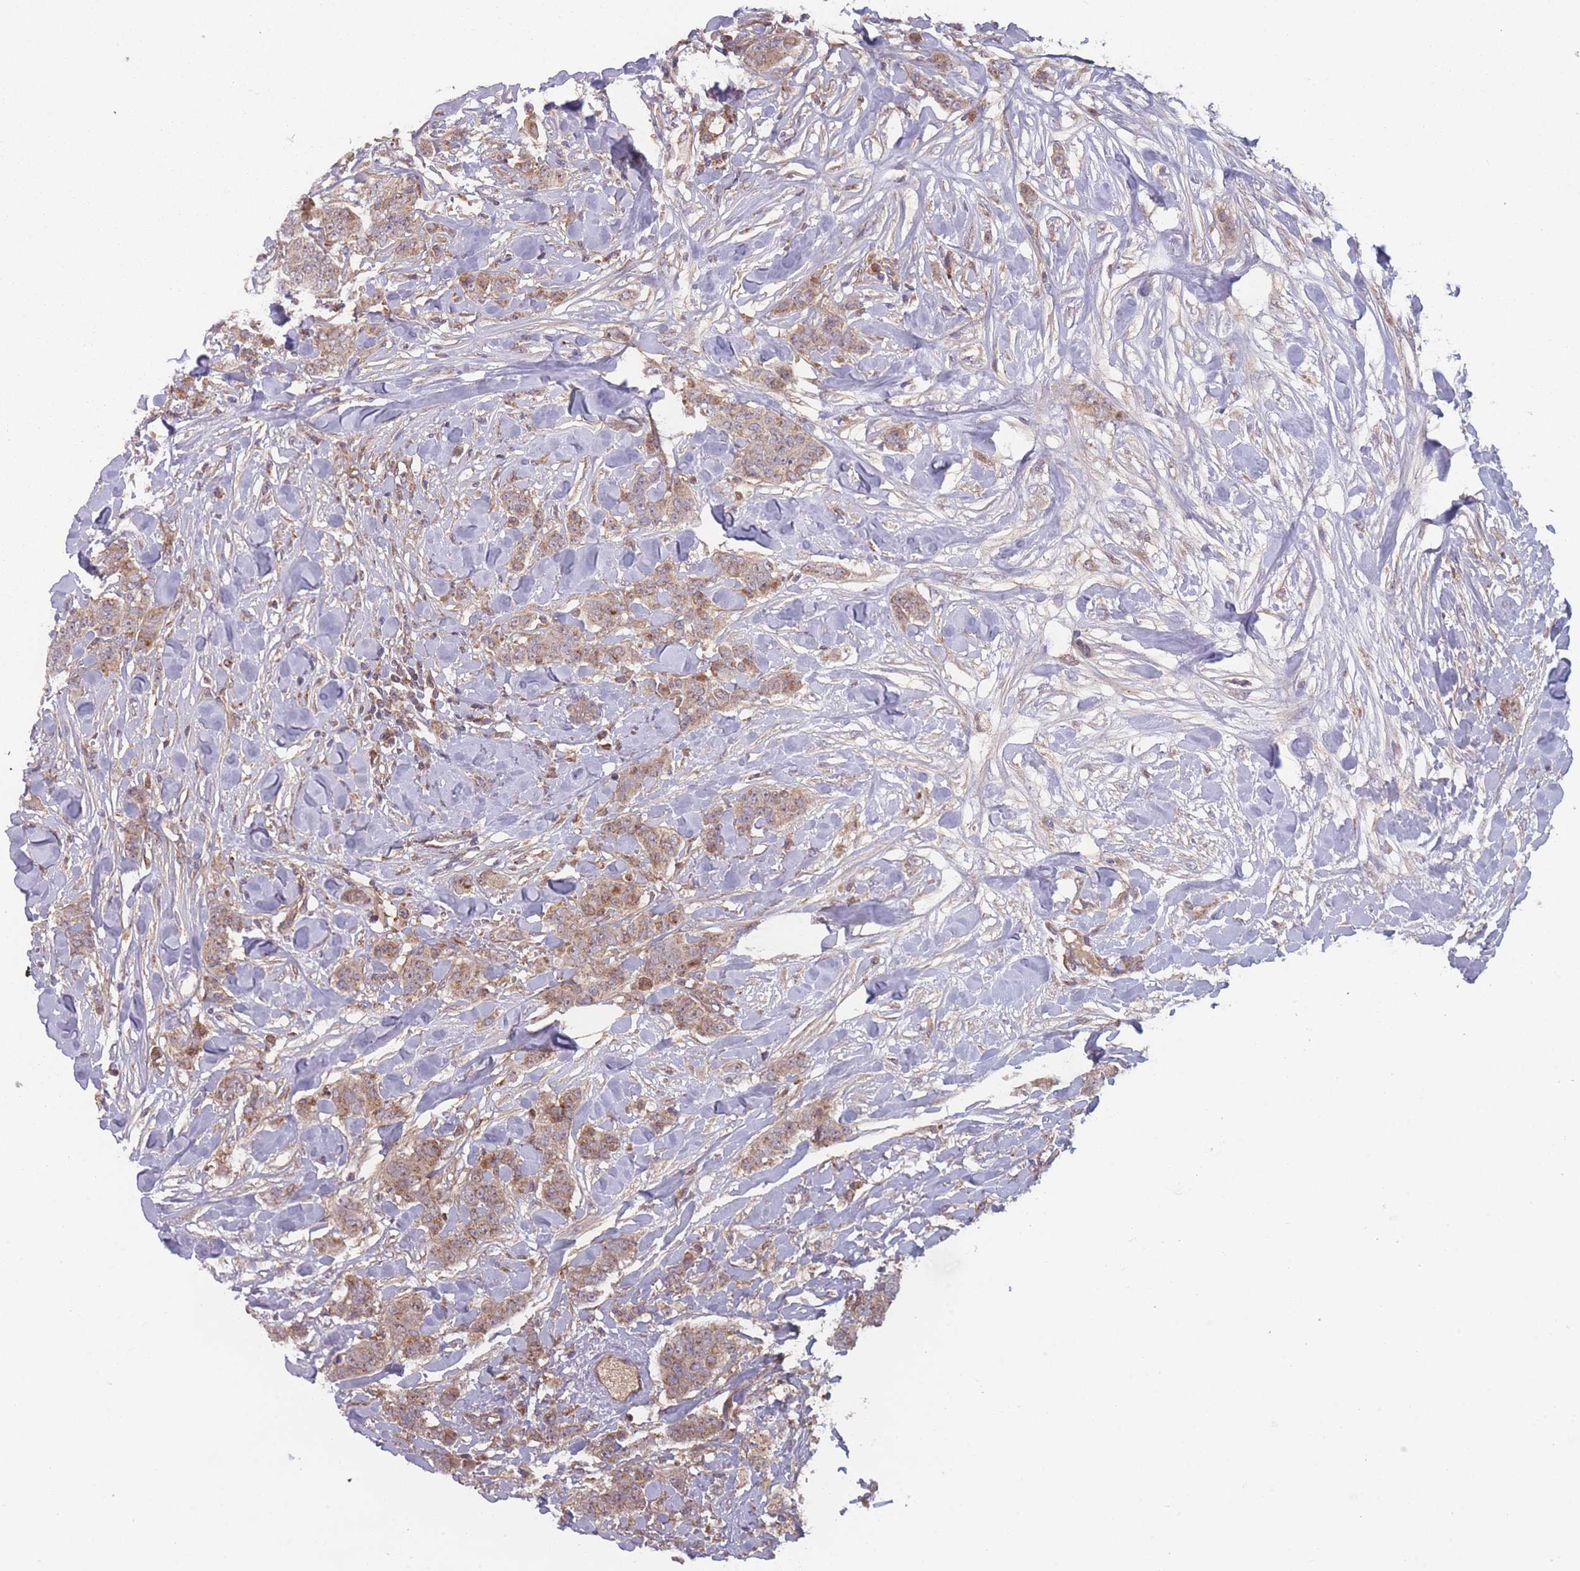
{"staining": {"intensity": "moderate", "quantity": ">75%", "location": "cytoplasmic/membranous"}, "tissue": "breast cancer", "cell_type": "Tumor cells", "image_type": "cancer", "snomed": [{"axis": "morphology", "description": "Duct carcinoma"}, {"axis": "topography", "description": "Breast"}], "caption": "A micrograph of intraductal carcinoma (breast) stained for a protein shows moderate cytoplasmic/membranous brown staining in tumor cells.", "gene": "ATP5MG", "patient": {"sex": "female", "age": 40}}